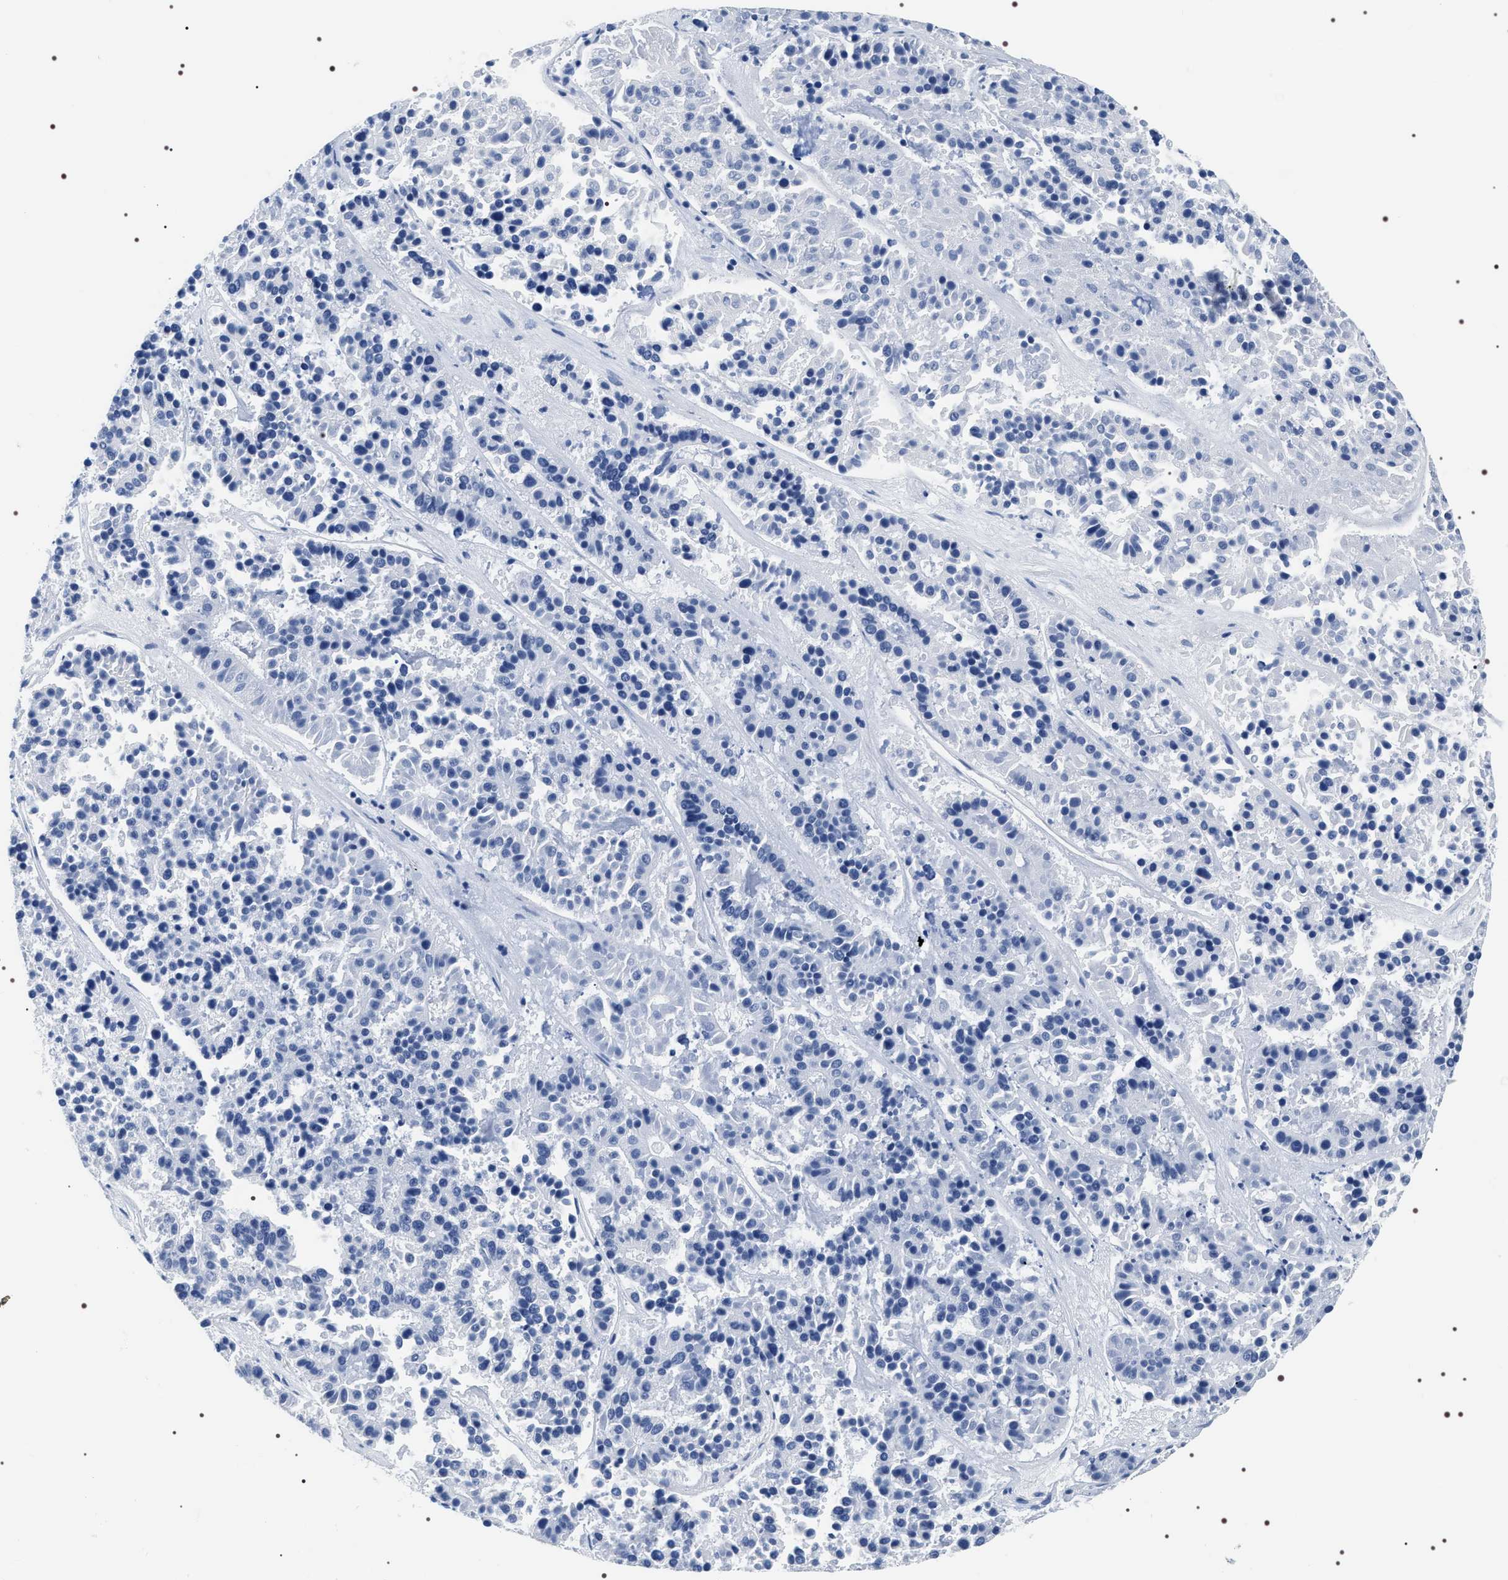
{"staining": {"intensity": "negative", "quantity": "none", "location": "none"}, "tissue": "pancreatic cancer", "cell_type": "Tumor cells", "image_type": "cancer", "snomed": [{"axis": "morphology", "description": "Adenocarcinoma, NOS"}, {"axis": "topography", "description": "Pancreas"}], "caption": "Histopathology image shows no significant protein staining in tumor cells of adenocarcinoma (pancreatic). Nuclei are stained in blue.", "gene": "ADH4", "patient": {"sex": "male", "age": 50}}